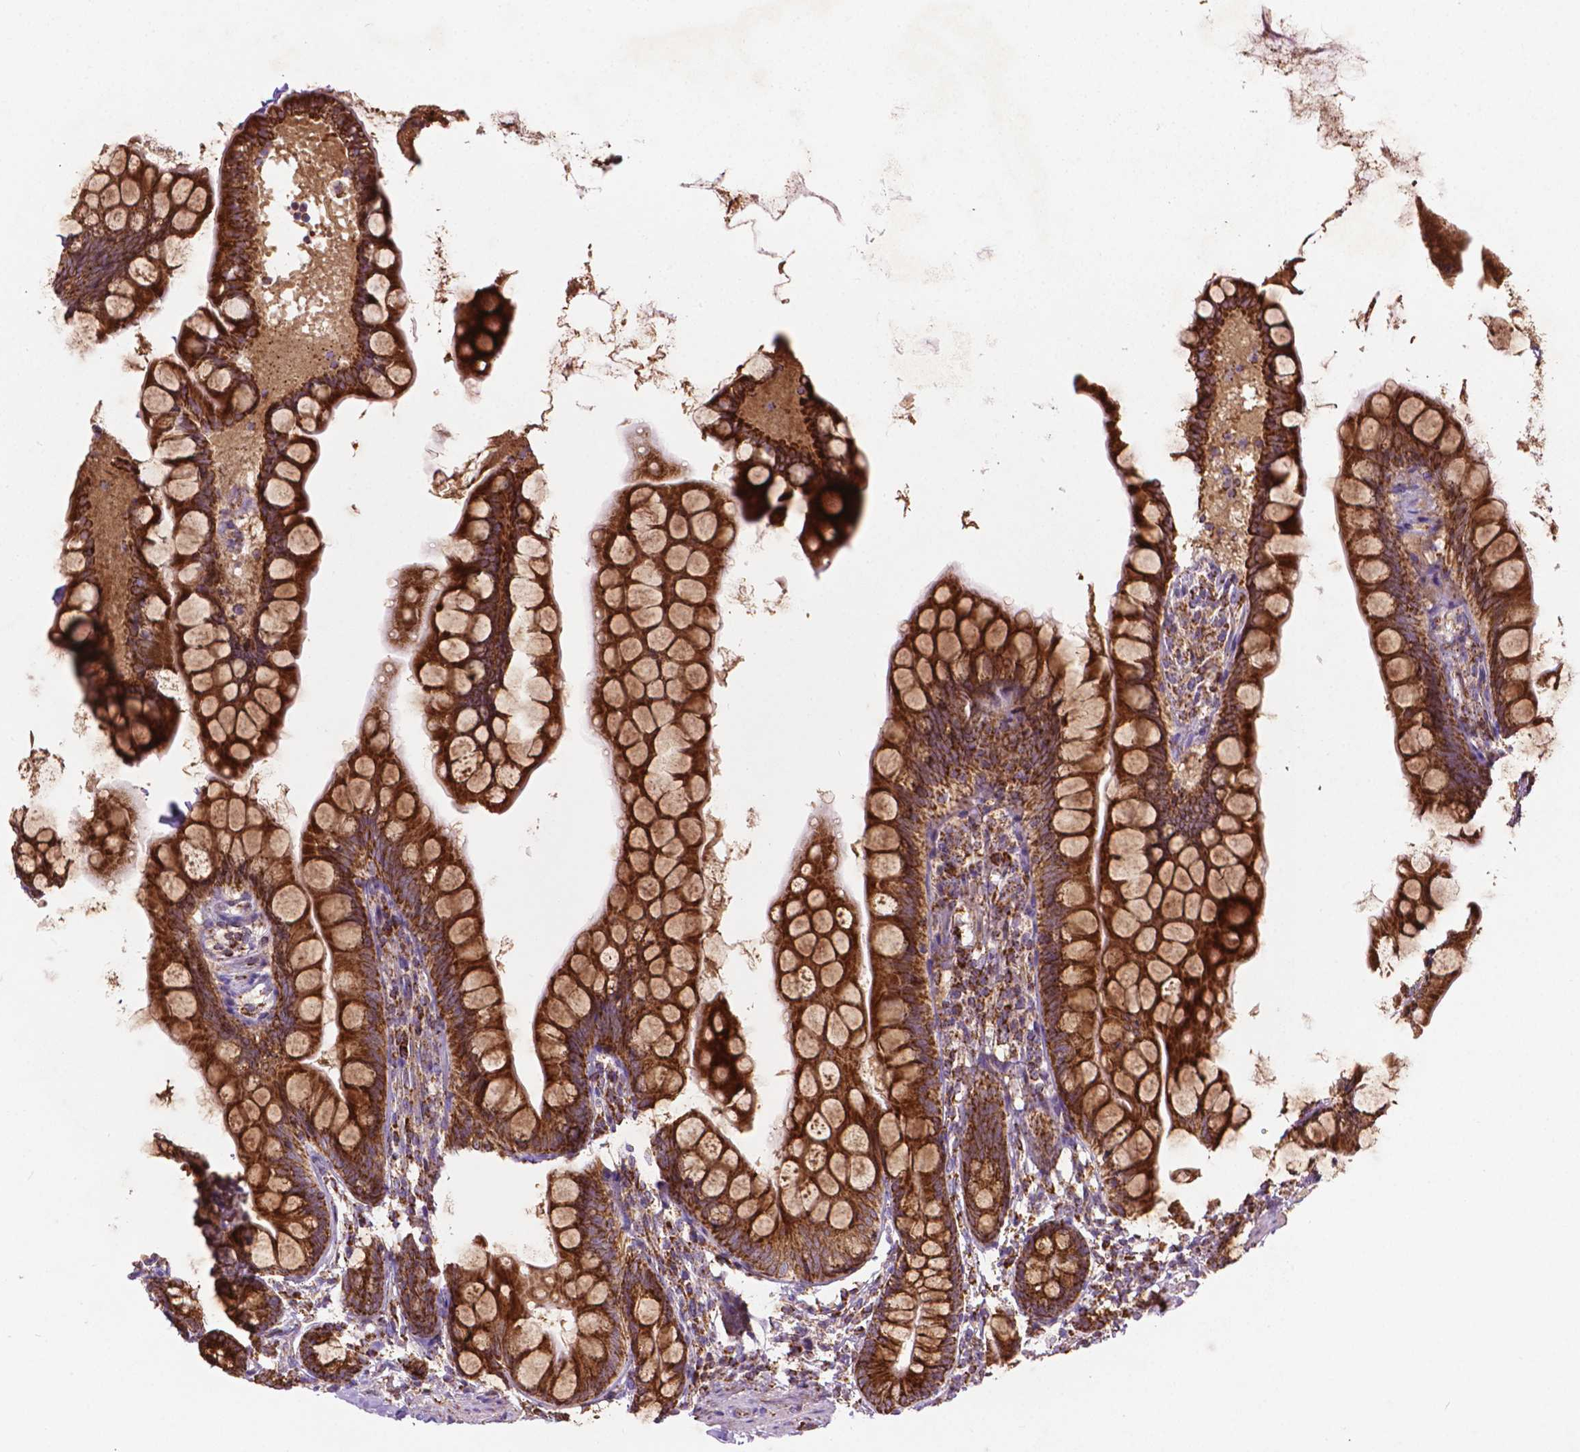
{"staining": {"intensity": "strong", "quantity": ">75%", "location": "cytoplasmic/membranous"}, "tissue": "small intestine", "cell_type": "Glandular cells", "image_type": "normal", "snomed": [{"axis": "morphology", "description": "Normal tissue, NOS"}, {"axis": "topography", "description": "Small intestine"}], "caption": "Human small intestine stained with a brown dye exhibits strong cytoplasmic/membranous positive staining in about >75% of glandular cells.", "gene": "ILVBL", "patient": {"sex": "male", "age": 70}}